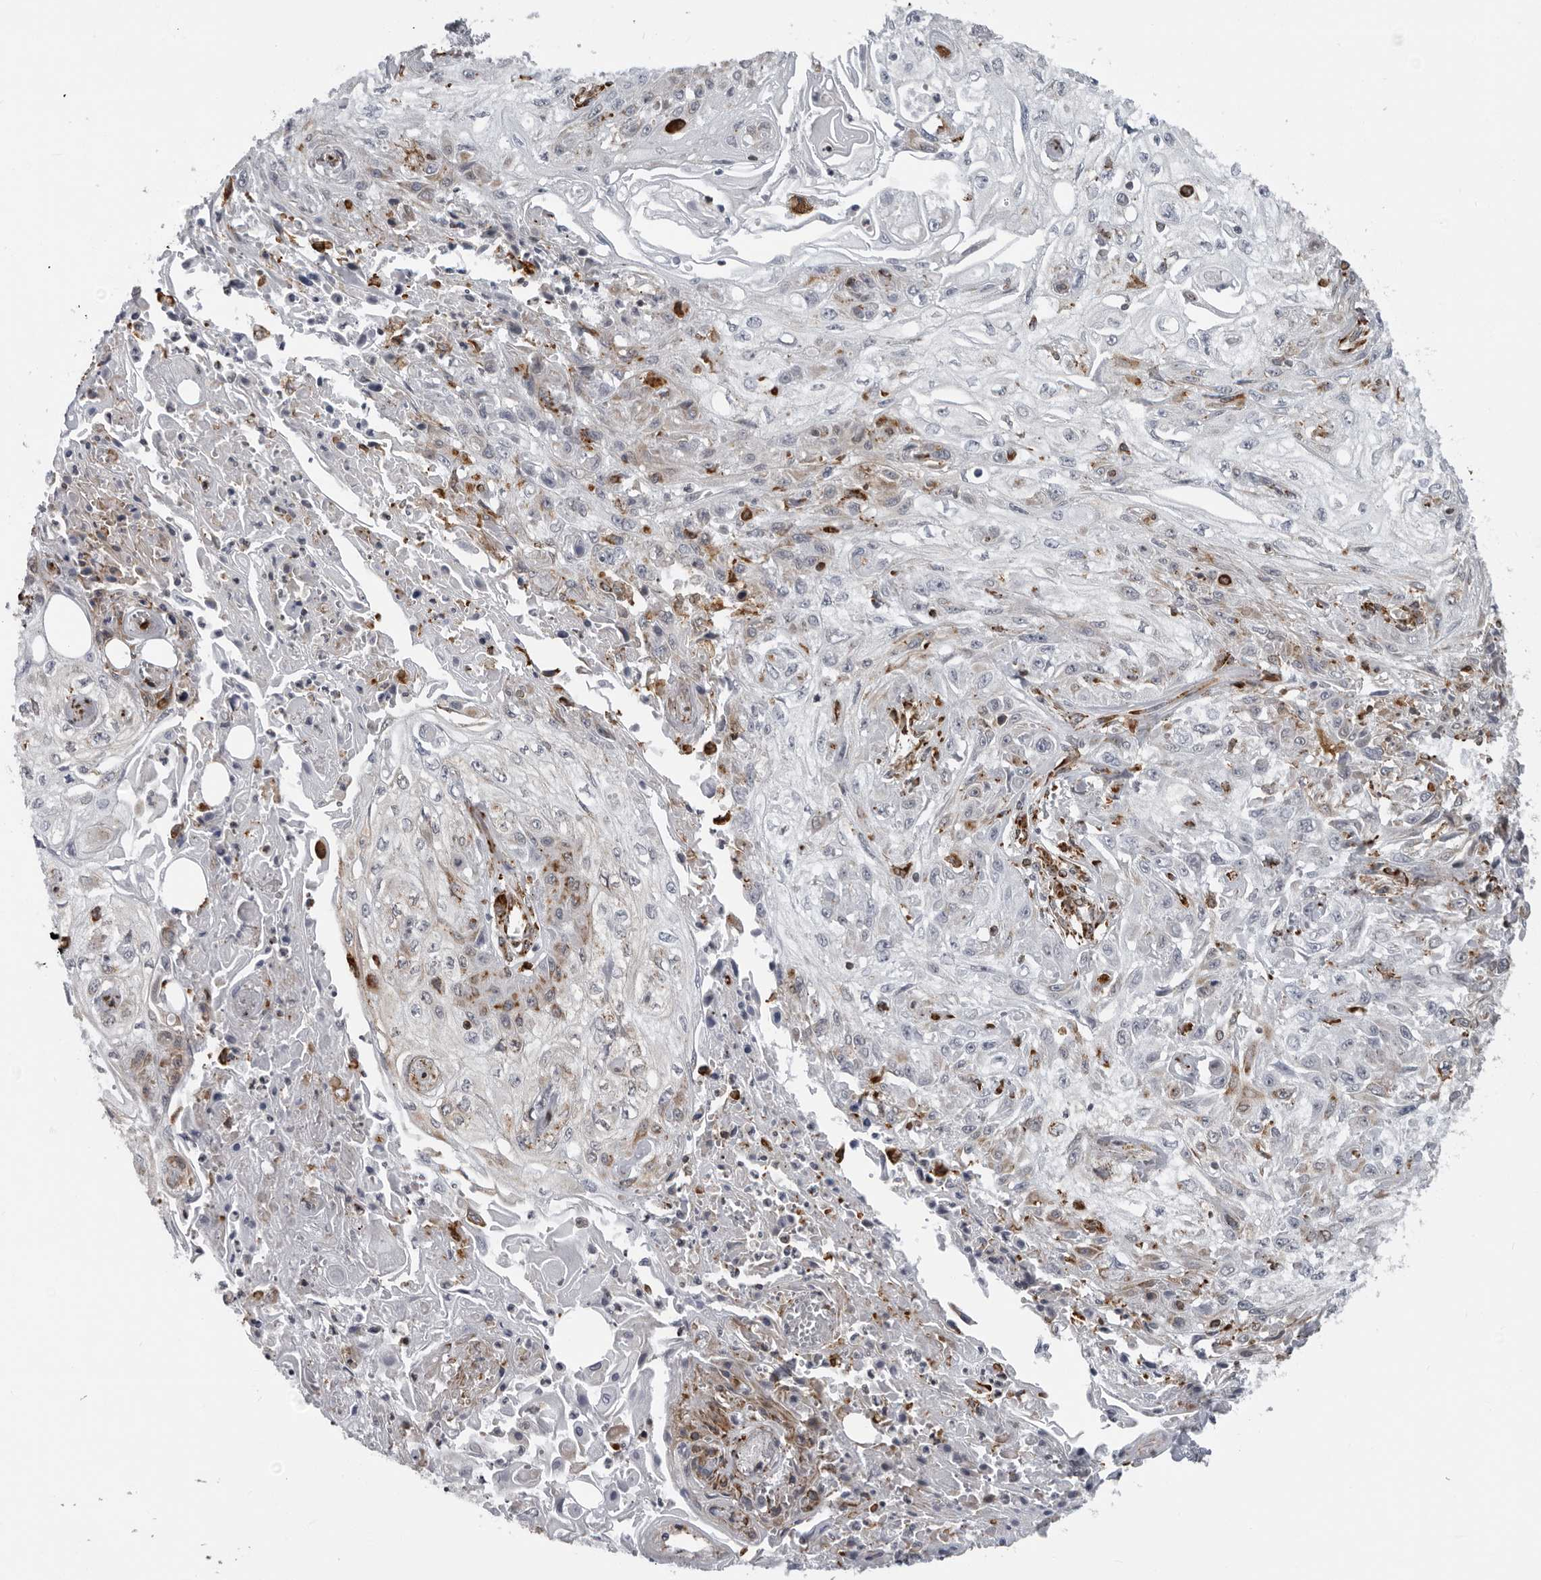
{"staining": {"intensity": "negative", "quantity": "none", "location": "none"}, "tissue": "skin cancer", "cell_type": "Tumor cells", "image_type": "cancer", "snomed": [{"axis": "morphology", "description": "Squamous cell carcinoma, NOS"}, {"axis": "morphology", "description": "Squamous cell carcinoma, metastatic, NOS"}, {"axis": "topography", "description": "Skin"}, {"axis": "topography", "description": "Lymph node"}], "caption": "IHC micrograph of neoplastic tissue: human skin cancer (metastatic squamous cell carcinoma) stained with DAB (3,3'-diaminobenzidine) exhibits no significant protein expression in tumor cells. (Stains: DAB (3,3'-diaminobenzidine) immunohistochemistry with hematoxylin counter stain, Microscopy: brightfield microscopy at high magnification).", "gene": "ALPK2", "patient": {"sex": "male", "age": 75}}